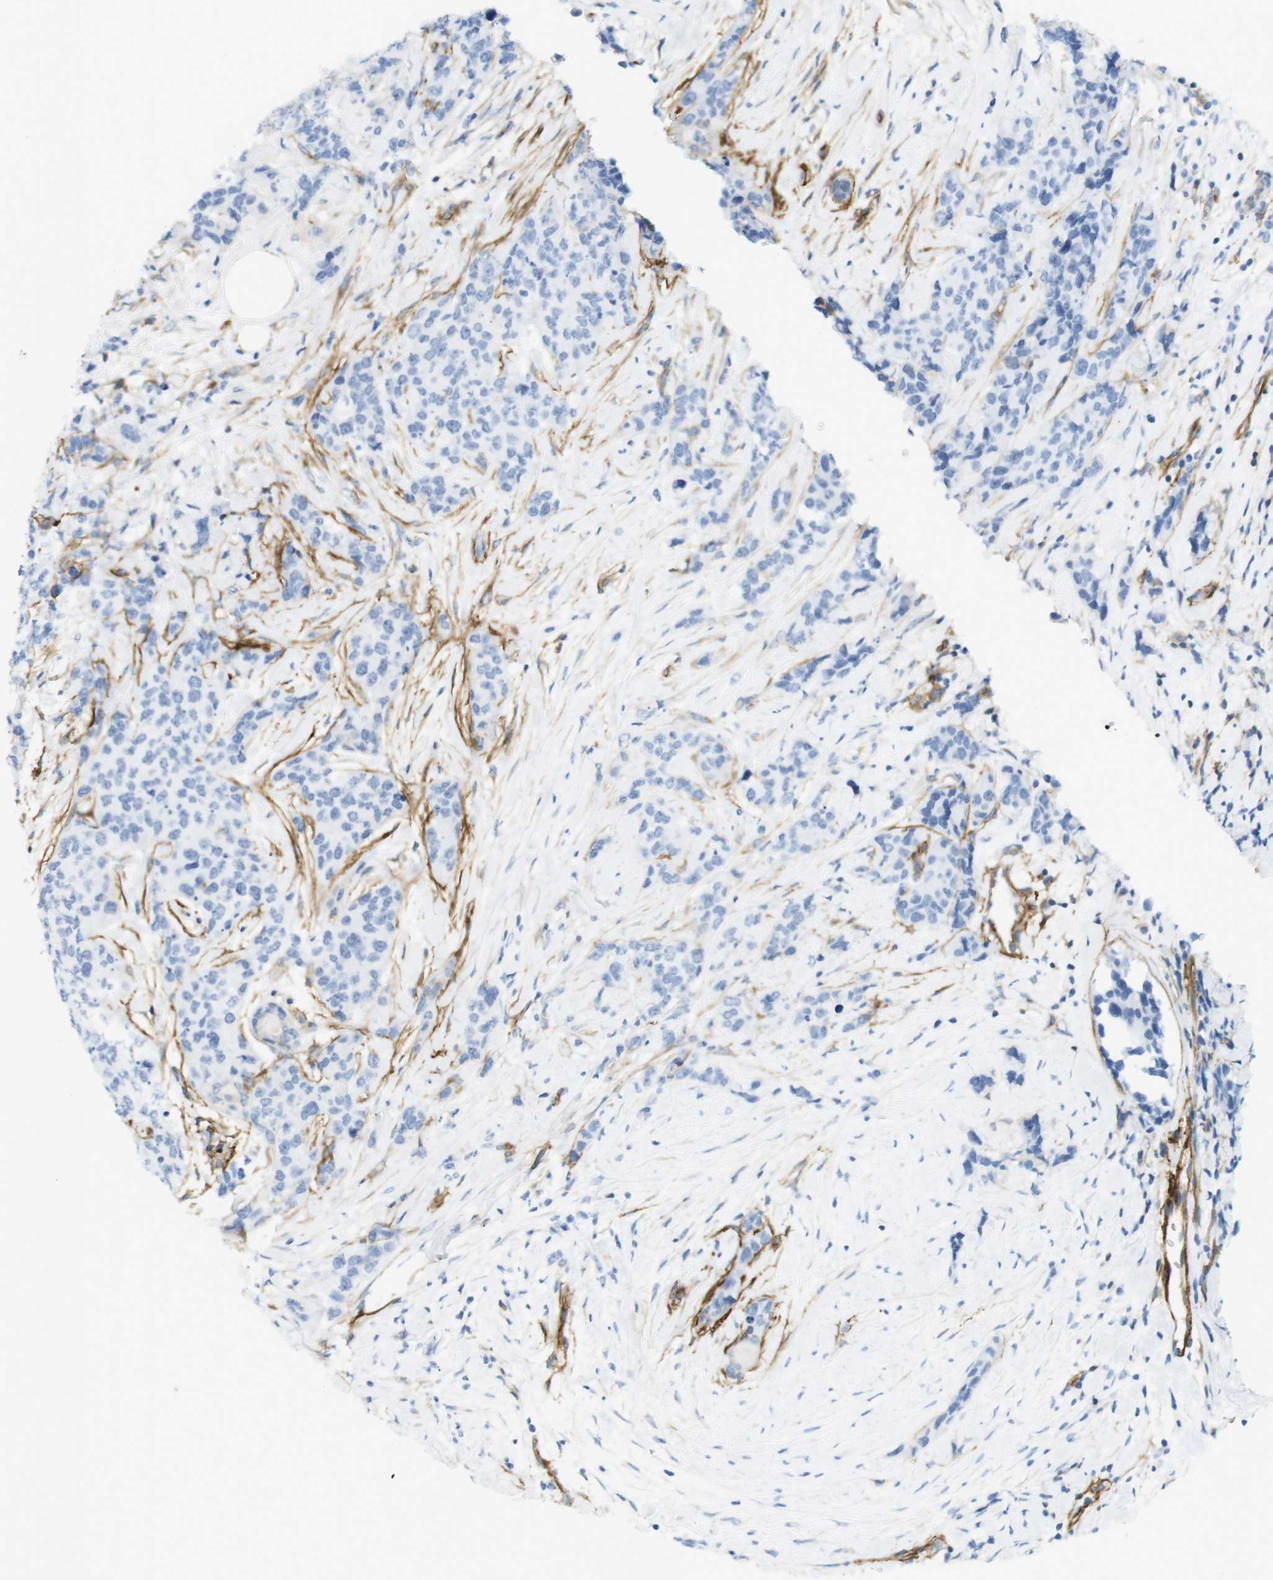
{"staining": {"intensity": "negative", "quantity": "none", "location": "none"}, "tissue": "breast cancer", "cell_type": "Tumor cells", "image_type": "cancer", "snomed": [{"axis": "morphology", "description": "Lobular carcinoma"}, {"axis": "topography", "description": "Breast"}], "caption": "Immunohistochemistry (IHC) image of neoplastic tissue: breast cancer stained with DAB (3,3'-diaminobenzidine) demonstrates no significant protein staining in tumor cells. (DAB IHC, high magnification).", "gene": "F2R", "patient": {"sex": "female", "age": 59}}